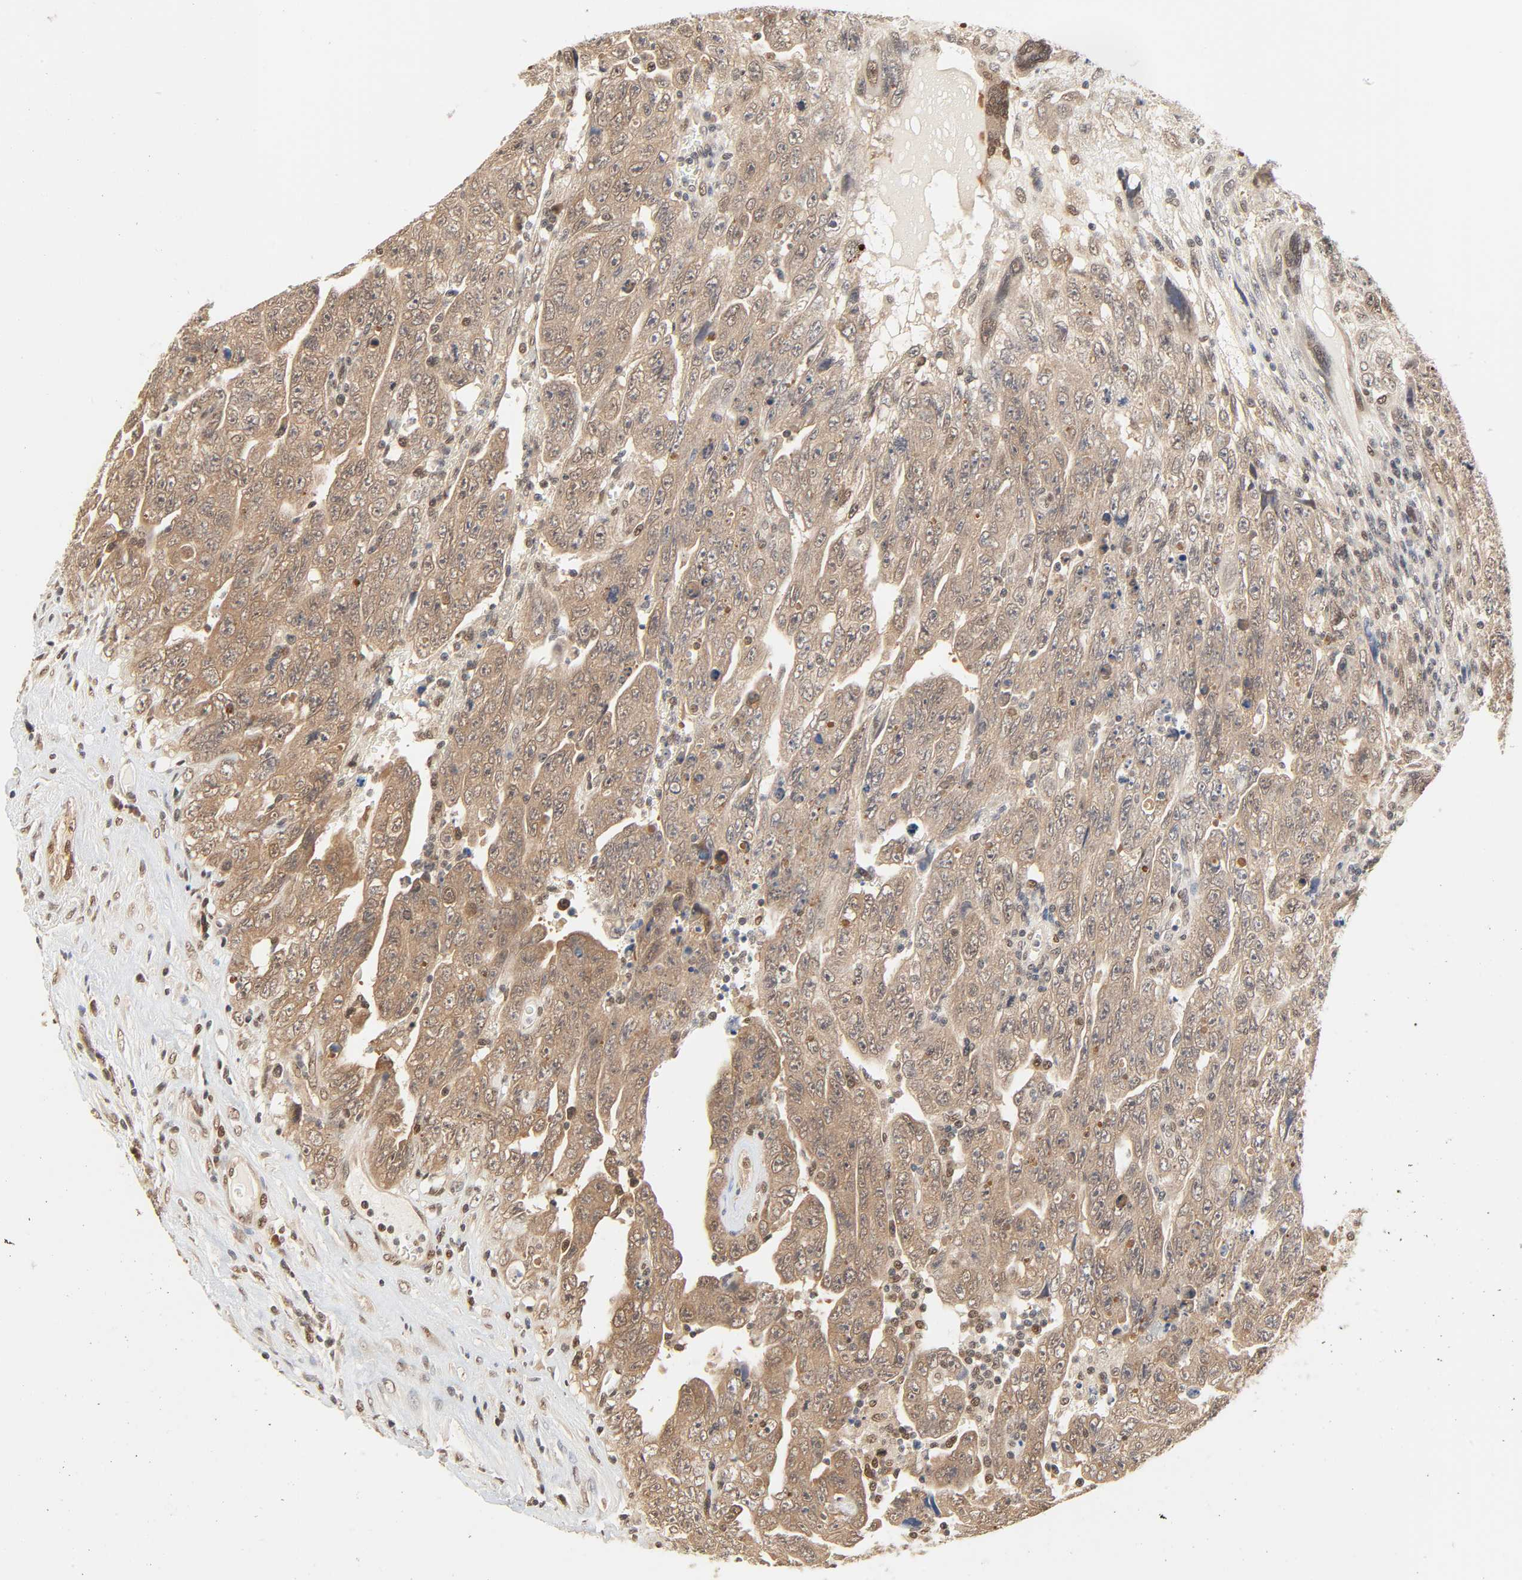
{"staining": {"intensity": "moderate", "quantity": "25%-75%", "location": "cytoplasmic/membranous,nuclear"}, "tissue": "testis cancer", "cell_type": "Tumor cells", "image_type": "cancer", "snomed": [{"axis": "morphology", "description": "Carcinoma, Embryonal, NOS"}, {"axis": "topography", "description": "Testis"}], "caption": "Testis embryonal carcinoma was stained to show a protein in brown. There is medium levels of moderate cytoplasmic/membranous and nuclear staining in about 25%-75% of tumor cells. The staining was performed using DAB (3,3'-diaminobenzidine) to visualize the protein expression in brown, while the nuclei were stained in blue with hematoxylin (Magnification: 20x).", "gene": "UBC", "patient": {"sex": "male", "age": 28}}